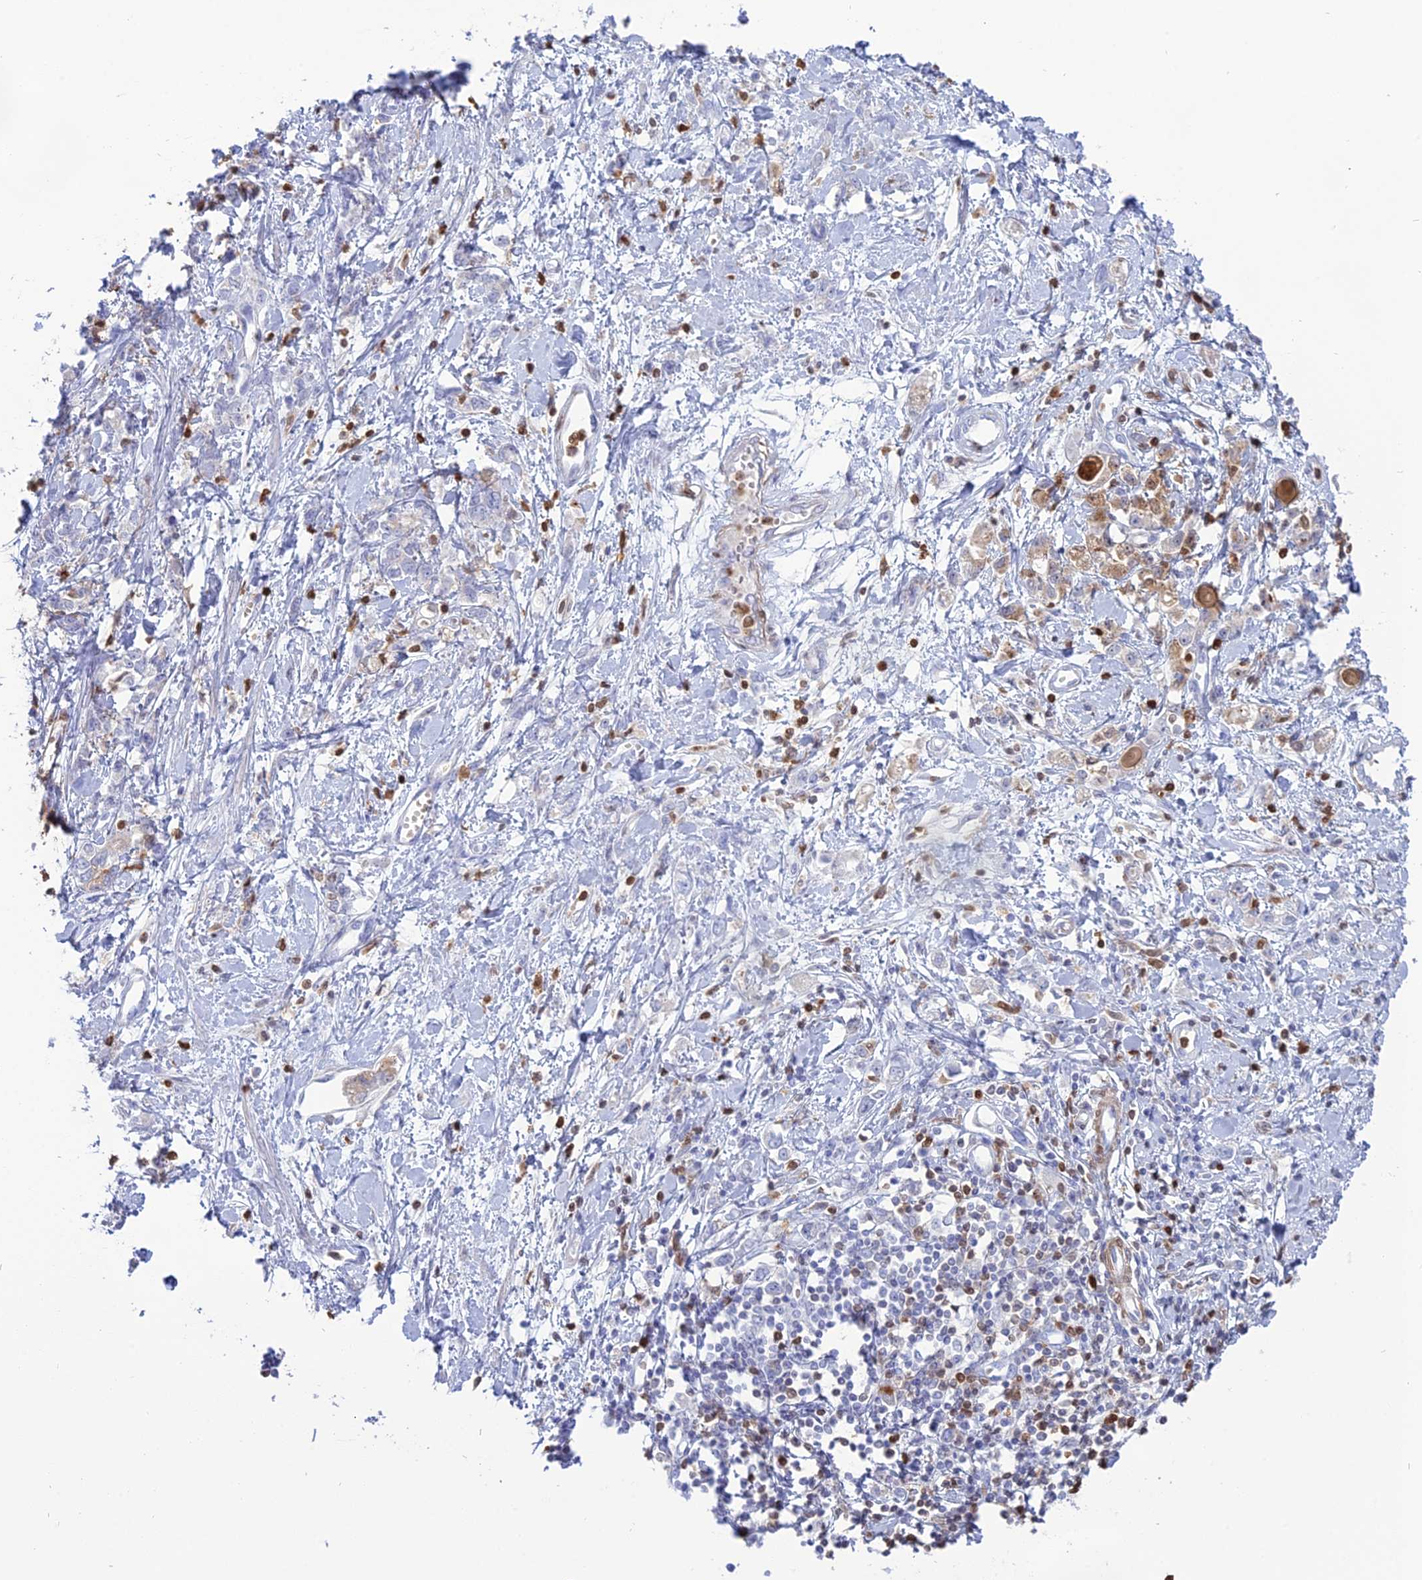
{"staining": {"intensity": "negative", "quantity": "none", "location": "none"}, "tissue": "stomach cancer", "cell_type": "Tumor cells", "image_type": "cancer", "snomed": [{"axis": "morphology", "description": "Adenocarcinoma, NOS"}, {"axis": "topography", "description": "Stomach"}], "caption": "The immunohistochemistry (IHC) image has no significant positivity in tumor cells of stomach cancer (adenocarcinoma) tissue.", "gene": "PGBD4", "patient": {"sex": "female", "age": 76}}